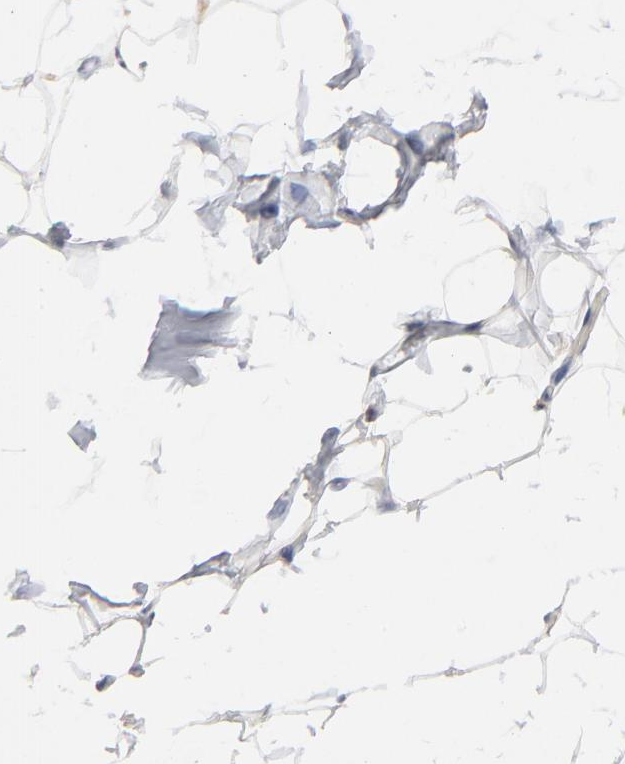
{"staining": {"intensity": "negative", "quantity": "none", "location": "none"}, "tissue": "adipose tissue", "cell_type": "Adipocytes", "image_type": "normal", "snomed": [{"axis": "morphology", "description": "Normal tissue, NOS"}, {"axis": "topography", "description": "Soft tissue"}], "caption": "The IHC histopathology image has no significant staining in adipocytes of adipose tissue.", "gene": "ARRB1", "patient": {"sex": "male", "age": 26}}